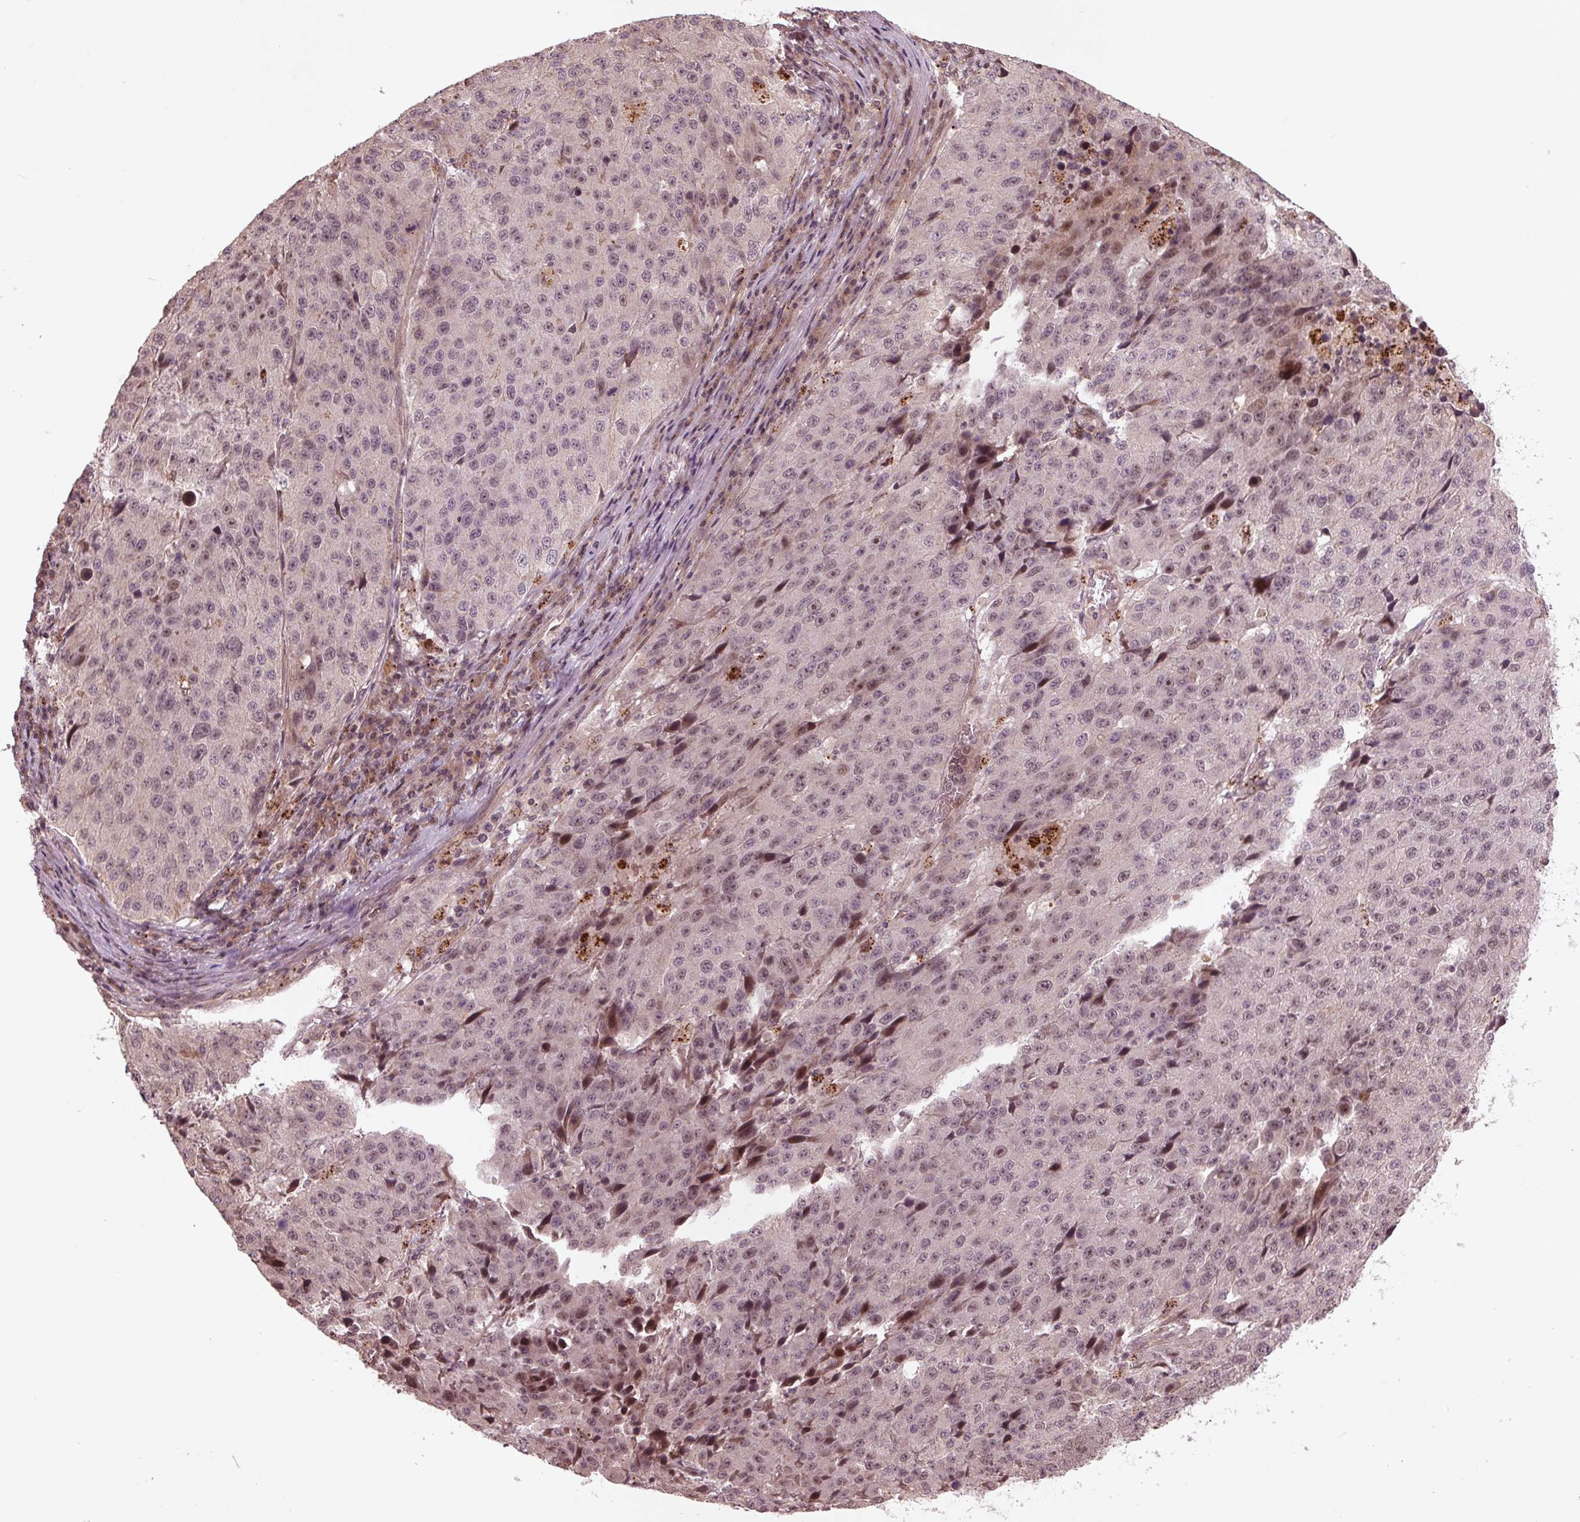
{"staining": {"intensity": "negative", "quantity": "none", "location": "none"}, "tissue": "stomach cancer", "cell_type": "Tumor cells", "image_type": "cancer", "snomed": [{"axis": "morphology", "description": "Adenocarcinoma, NOS"}, {"axis": "topography", "description": "Stomach"}], "caption": "There is no significant expression in tumor cells of stomach adenocarcinoma.", "gene": "CDKL4", "patient": {"sex": "male", "age": 71}}